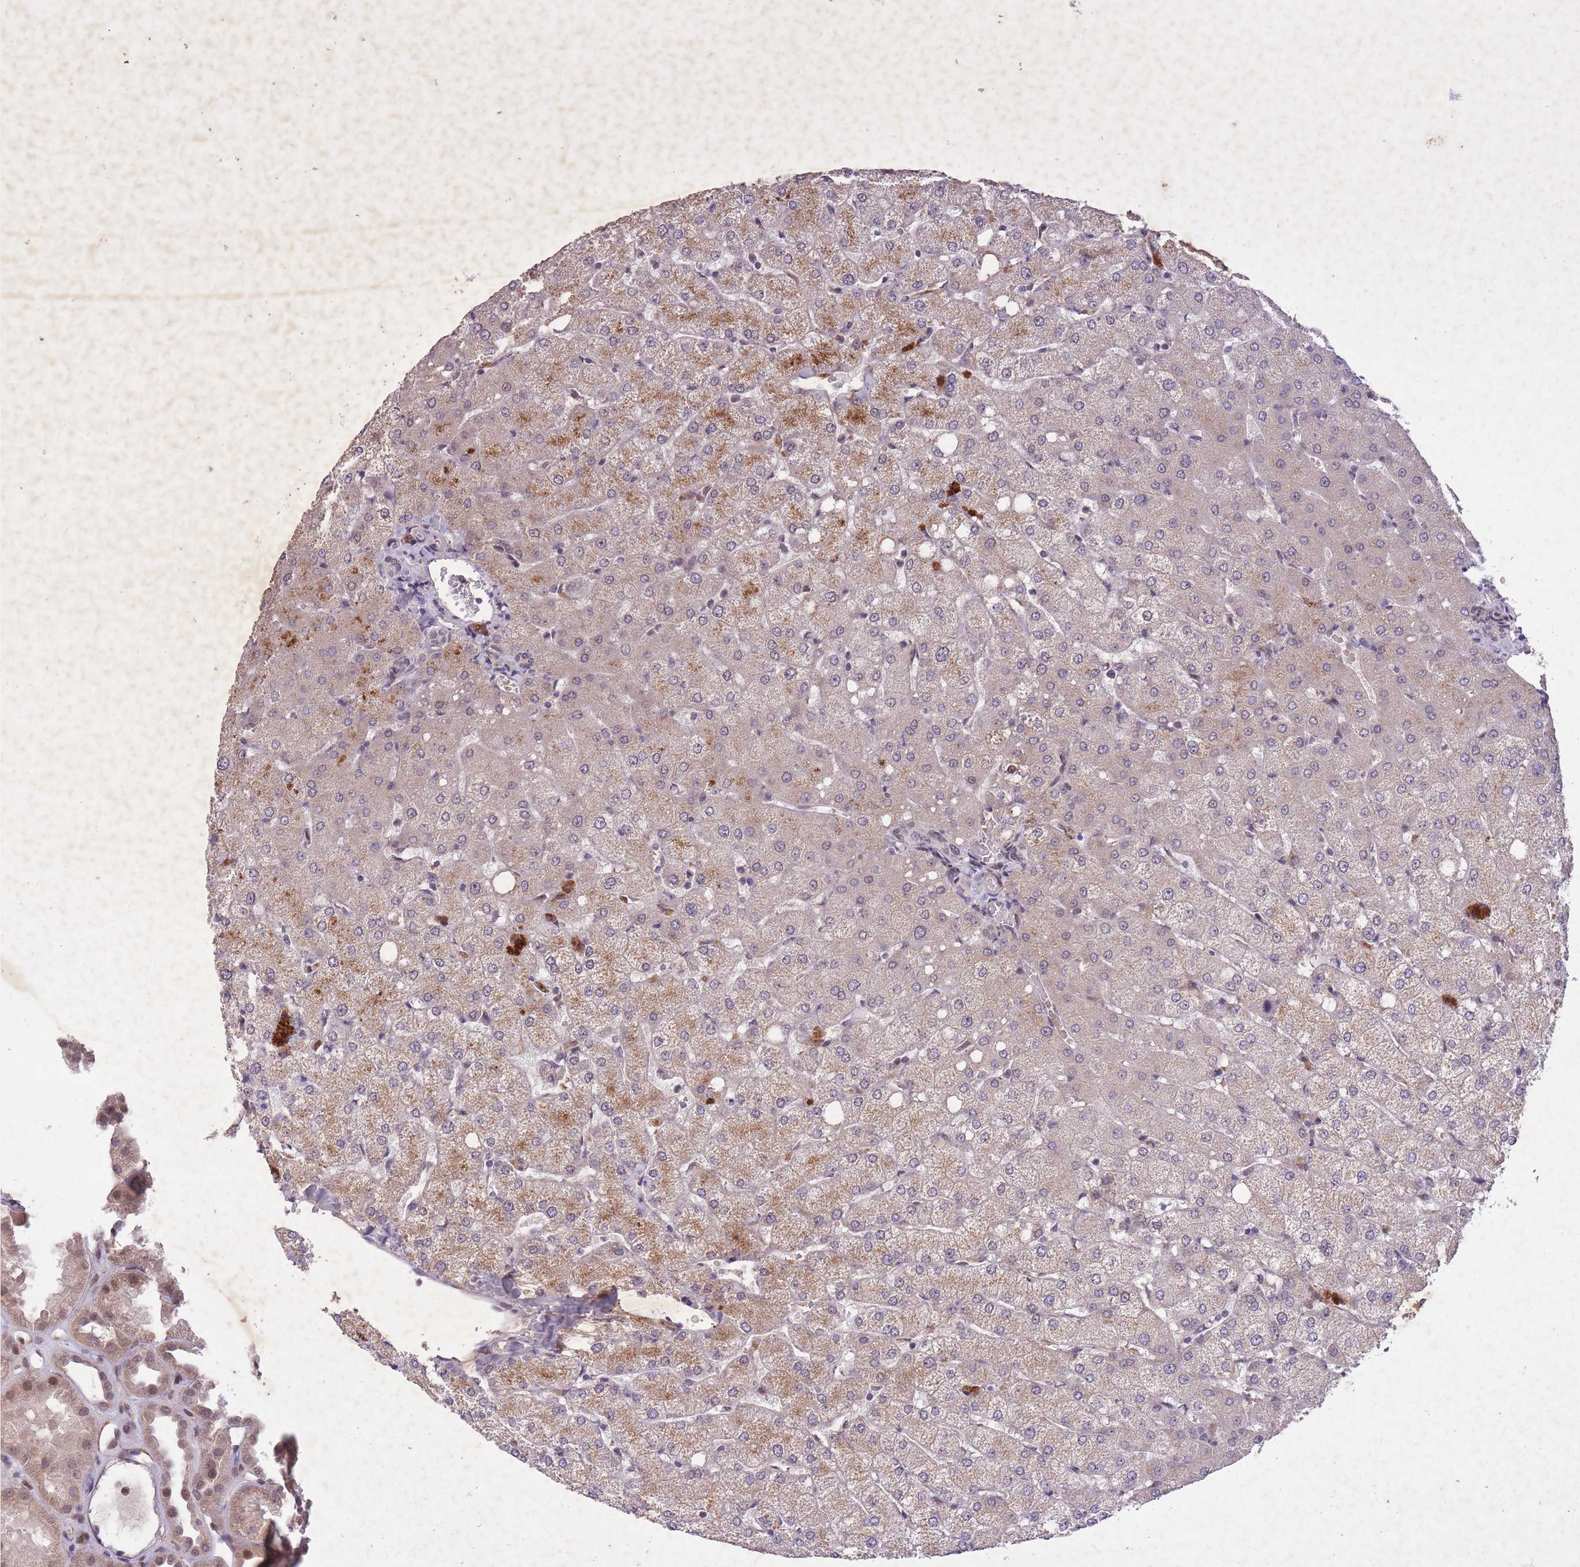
{"staining": {"intensity": "negative", "quantity": "none", "location": "none"}, "tissue": "liver", "cell_type": "Cholangiocytes", "image_type": "normal", "snomed": [{"axis": "morphology", "description": "Normal tissue, NOS"}, {"axis": "topography", "description": "Liver"}], "caption": "A high-resolution histopathology image shows immunohistochemistry staining of unremarkable liver, which reveals no significant positivity in cholangiocytes.", "gene": "CBX6", "patient": {"sex": "female", "age": 54}}